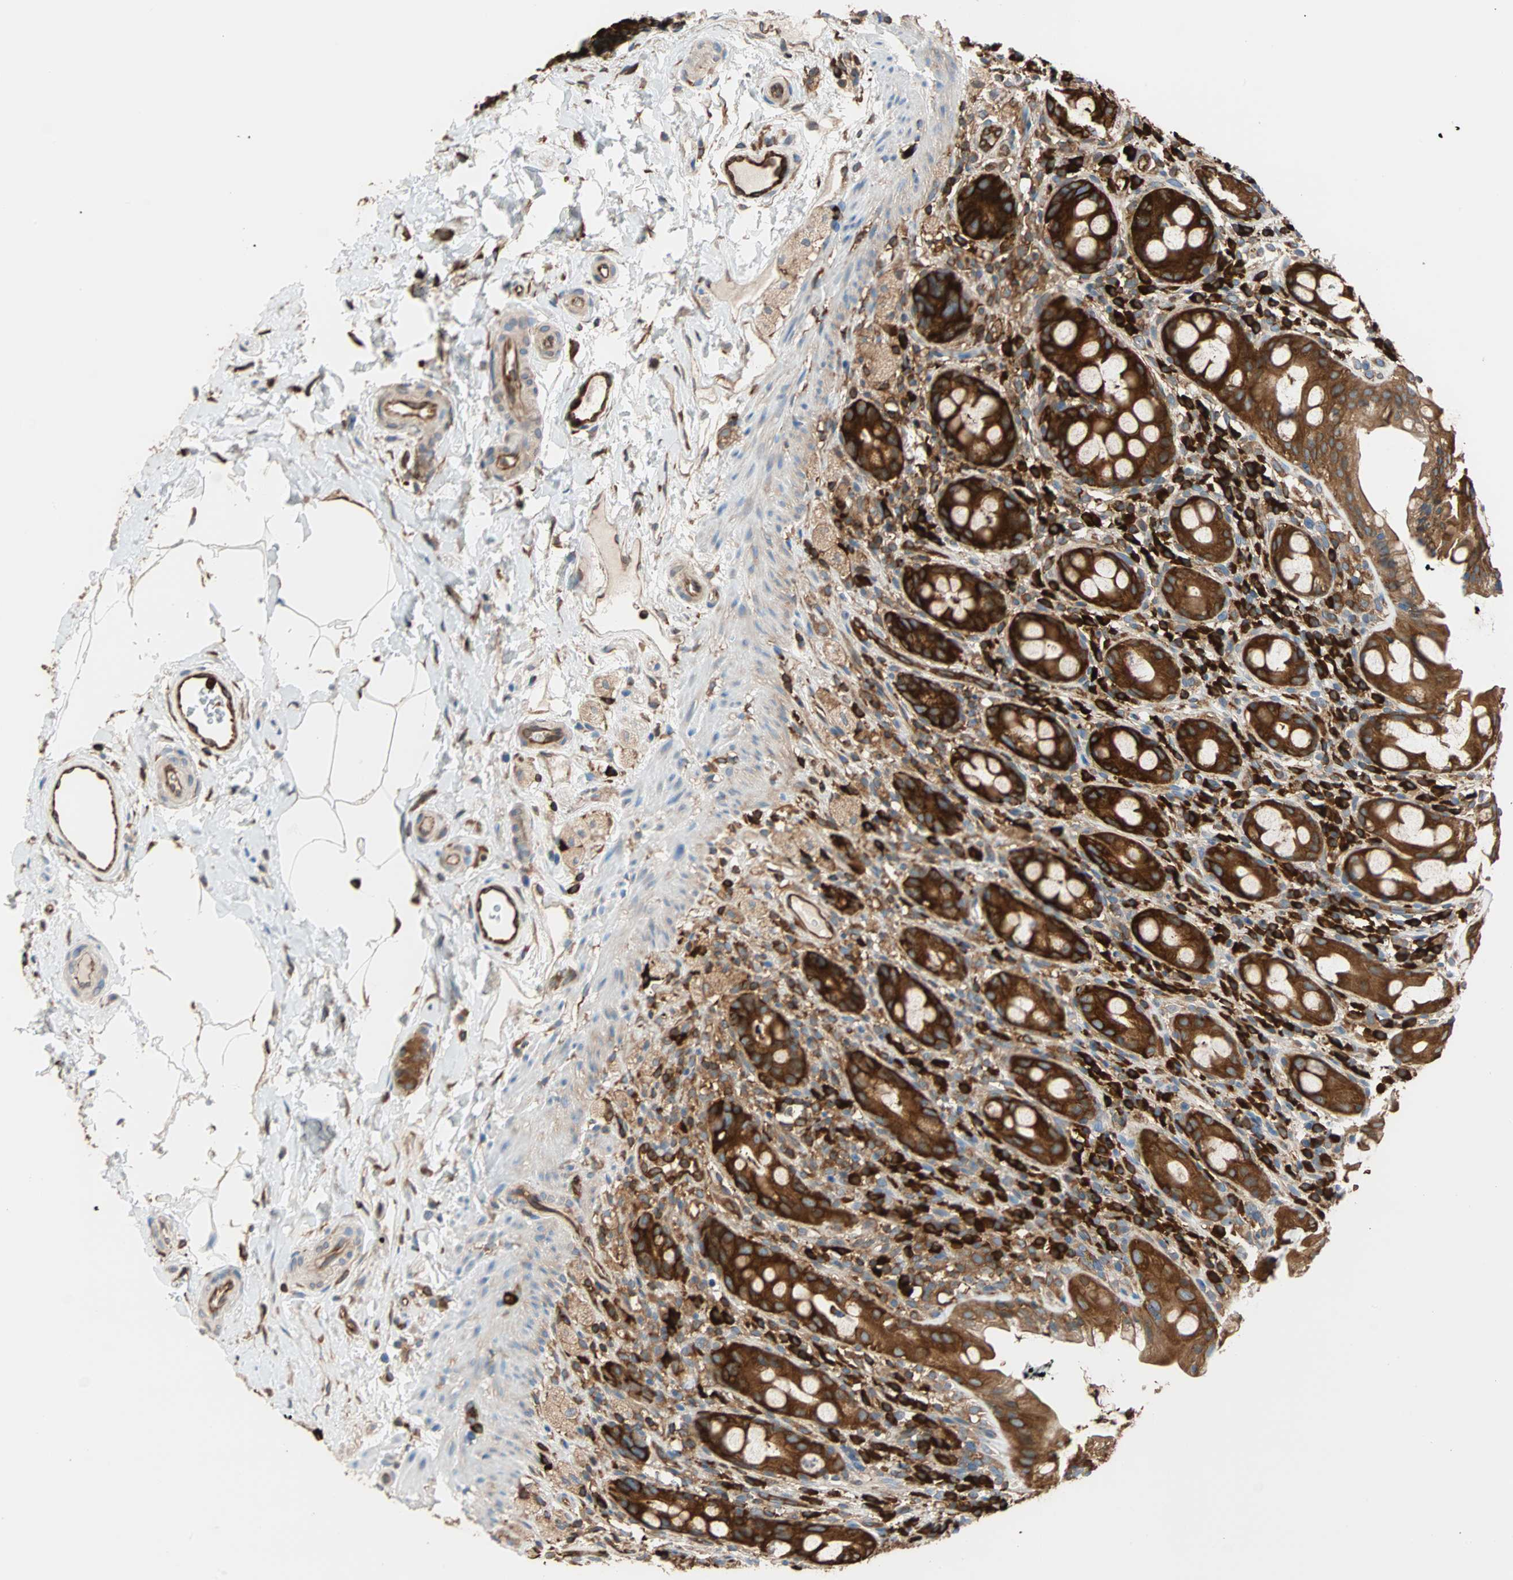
{"staining": {"intensity": "strong", "quantity": ">75%", "location": "cytoplasmic/membranous"}, "tissue": "rectum", "cell_type": "Glandular cells", "image_type": "normal", "snomed": [{"axis": "morphology", "description": "Normal tissue, NOS"}, {"axis": "topography", "description": "Rectum"}], "caption": "DAB (3,3'-diaminobenzidine) immunohistochemical staining of normal human rectum displays strong cytoplasmic/membranous protein staining in approximately >75% of glandular cells. (IHC, brightfield microscopy, high magnification).", "gene": "EEF2", "patient": {"sex": "male", "age": 44}}